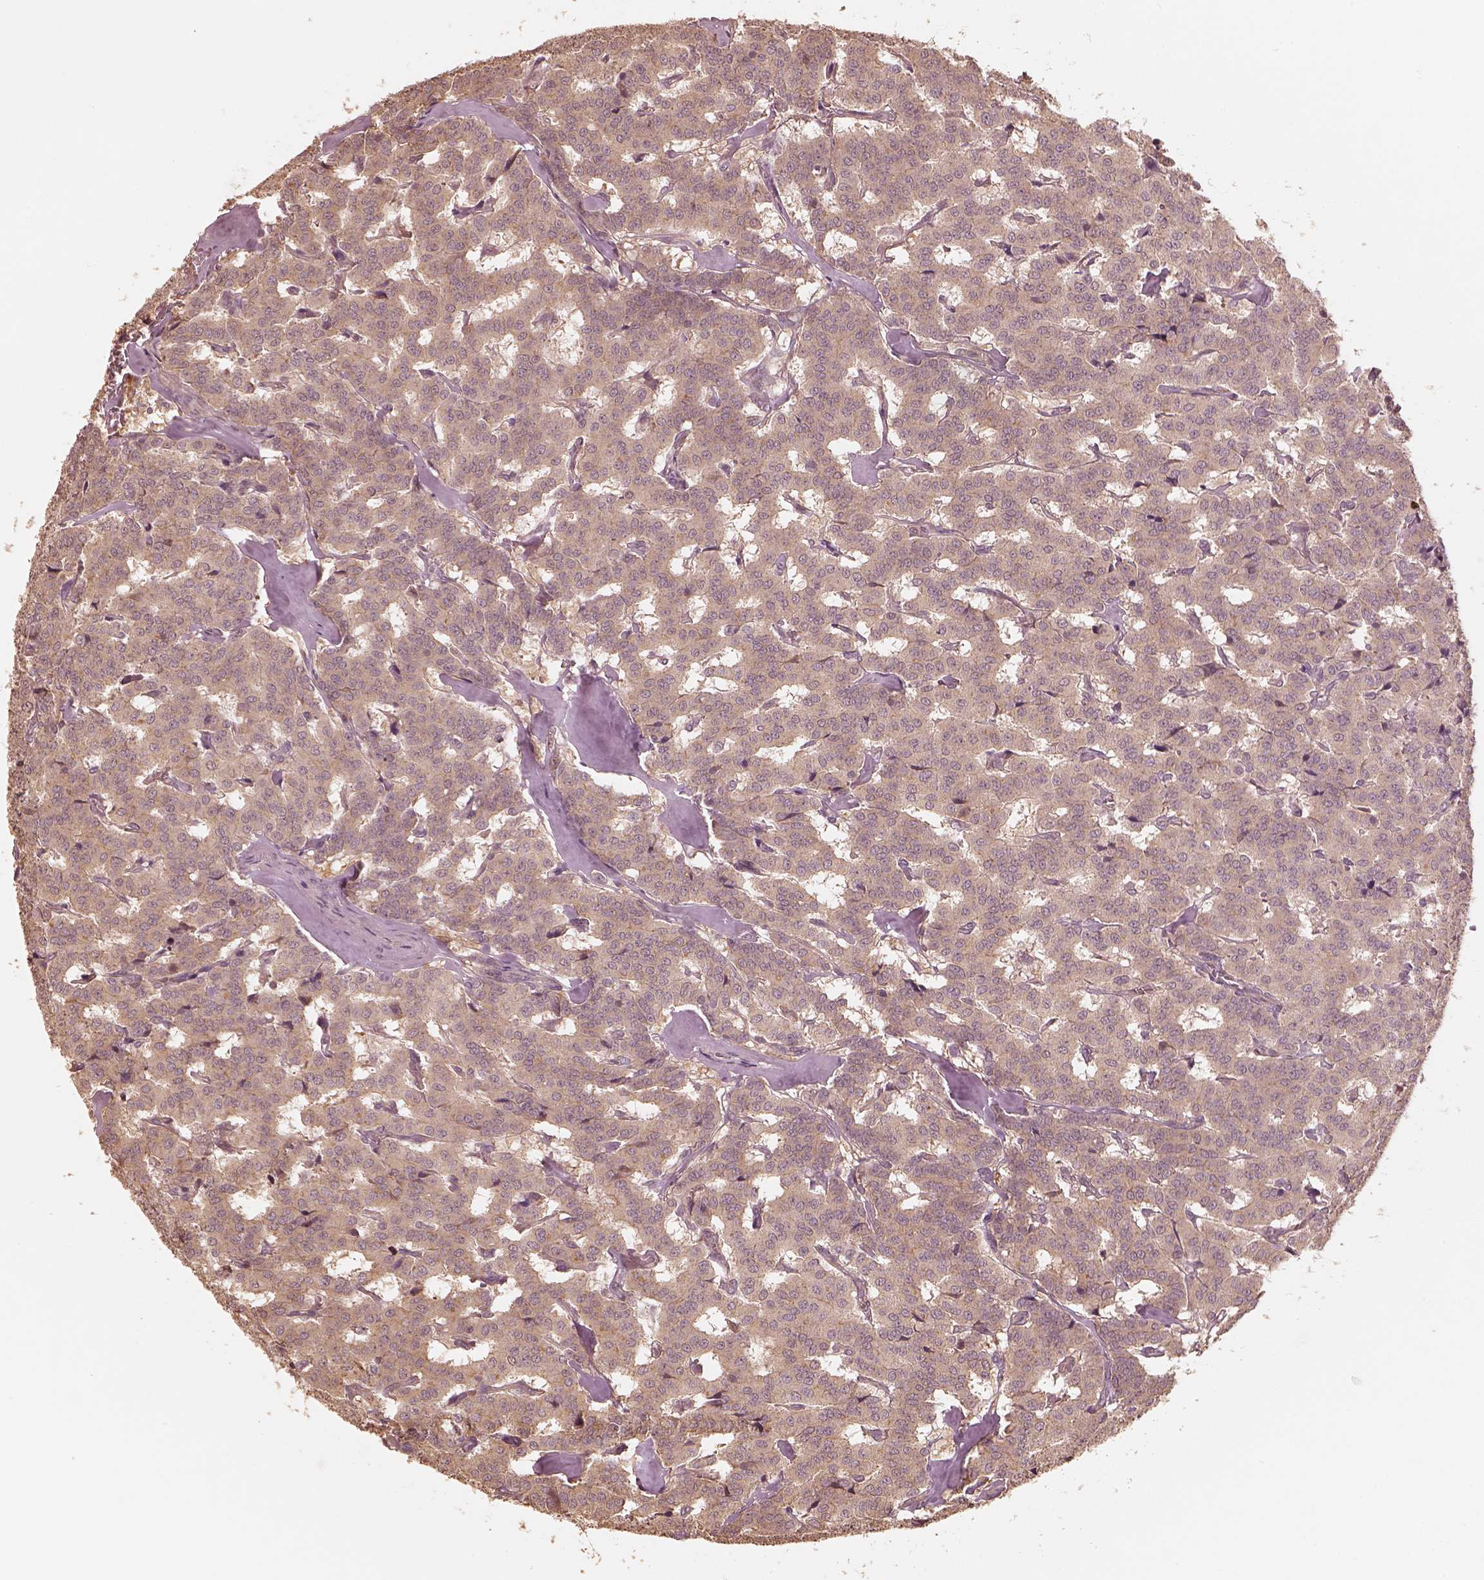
{"staining": {"intensity": "weak", "quantity": ">75%", "location": "cytoplasmic/membranous"}, "tissue": "carcinoid", "cell_type": "Tumor cells", "image_type": "cancer", "snomed": [{"axis": "morphology", "description": "Carcinoid, malignant, NOS"}, {"axis": "topography", "description": "Lung"}], "caption": "A brown stain labels weak cytoplasmic/membranous staining of a protein in human carcinoid (malignant) tumor cells. Nuclei are stained in blue.", "gene": "KIF5C", "patient": {"sex": "female", "age": 46}}